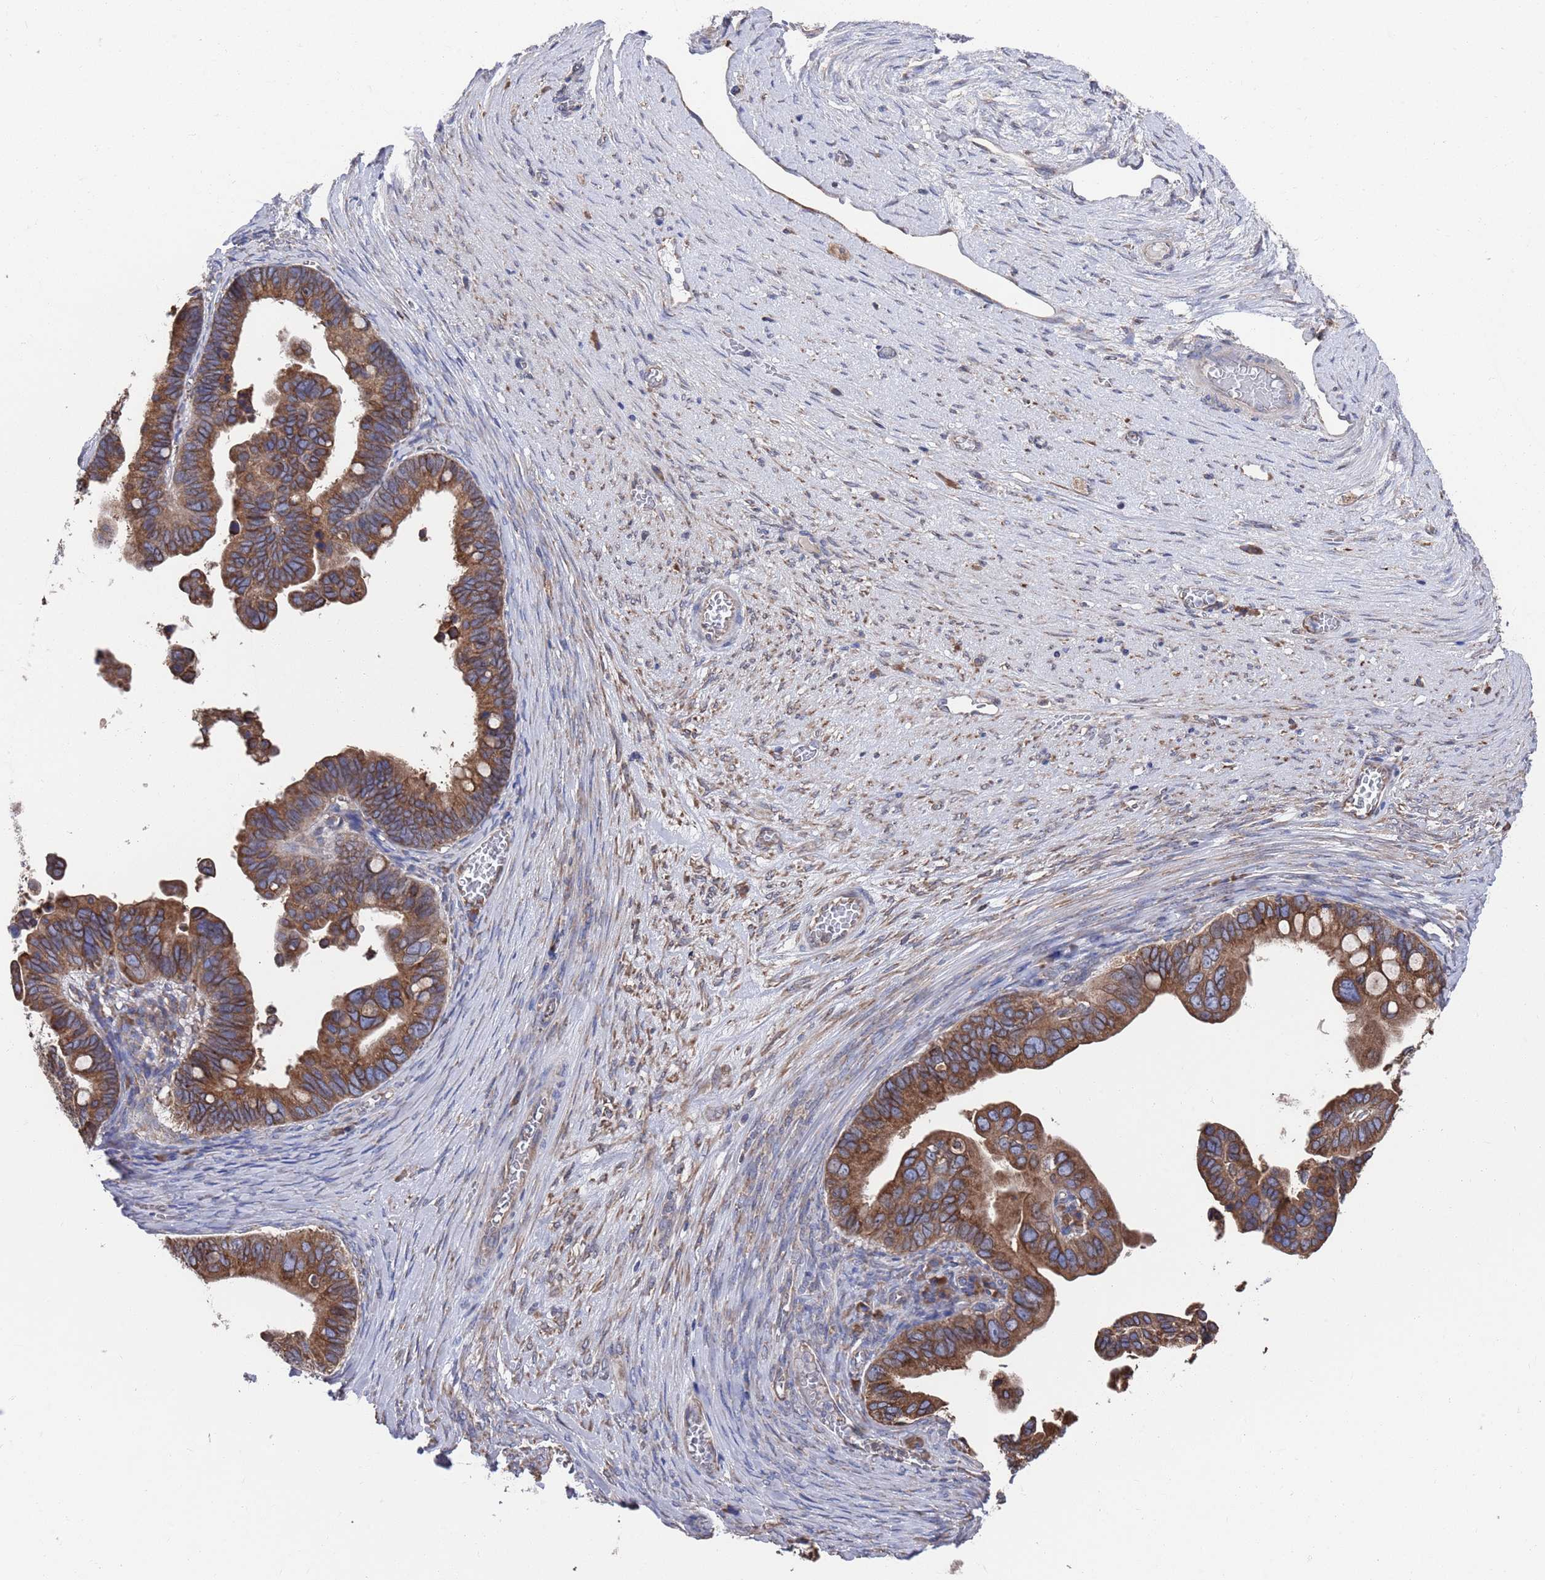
{"staining": {"intensity": "moderate", "quantity": ">75%", "location": "cytoplasmic/membranous"}, "tissue": "ovarian cancer", "cell_type": "Tumor cells", "image_type": "cancer", "snomed": [{"axis": "morphology", "description": "Cystadenocarcinoma, serous, NOS"}, {"axis": "topography", "description": "Ovary"}], "caption": "Tumor cells show moderate cytoplasmic/membranous expression in approximately >75% of cells in ovarian serous cystadenocarcinoma.", "gene": "GID8", "patient": {"sex": "female", "age": 56}}